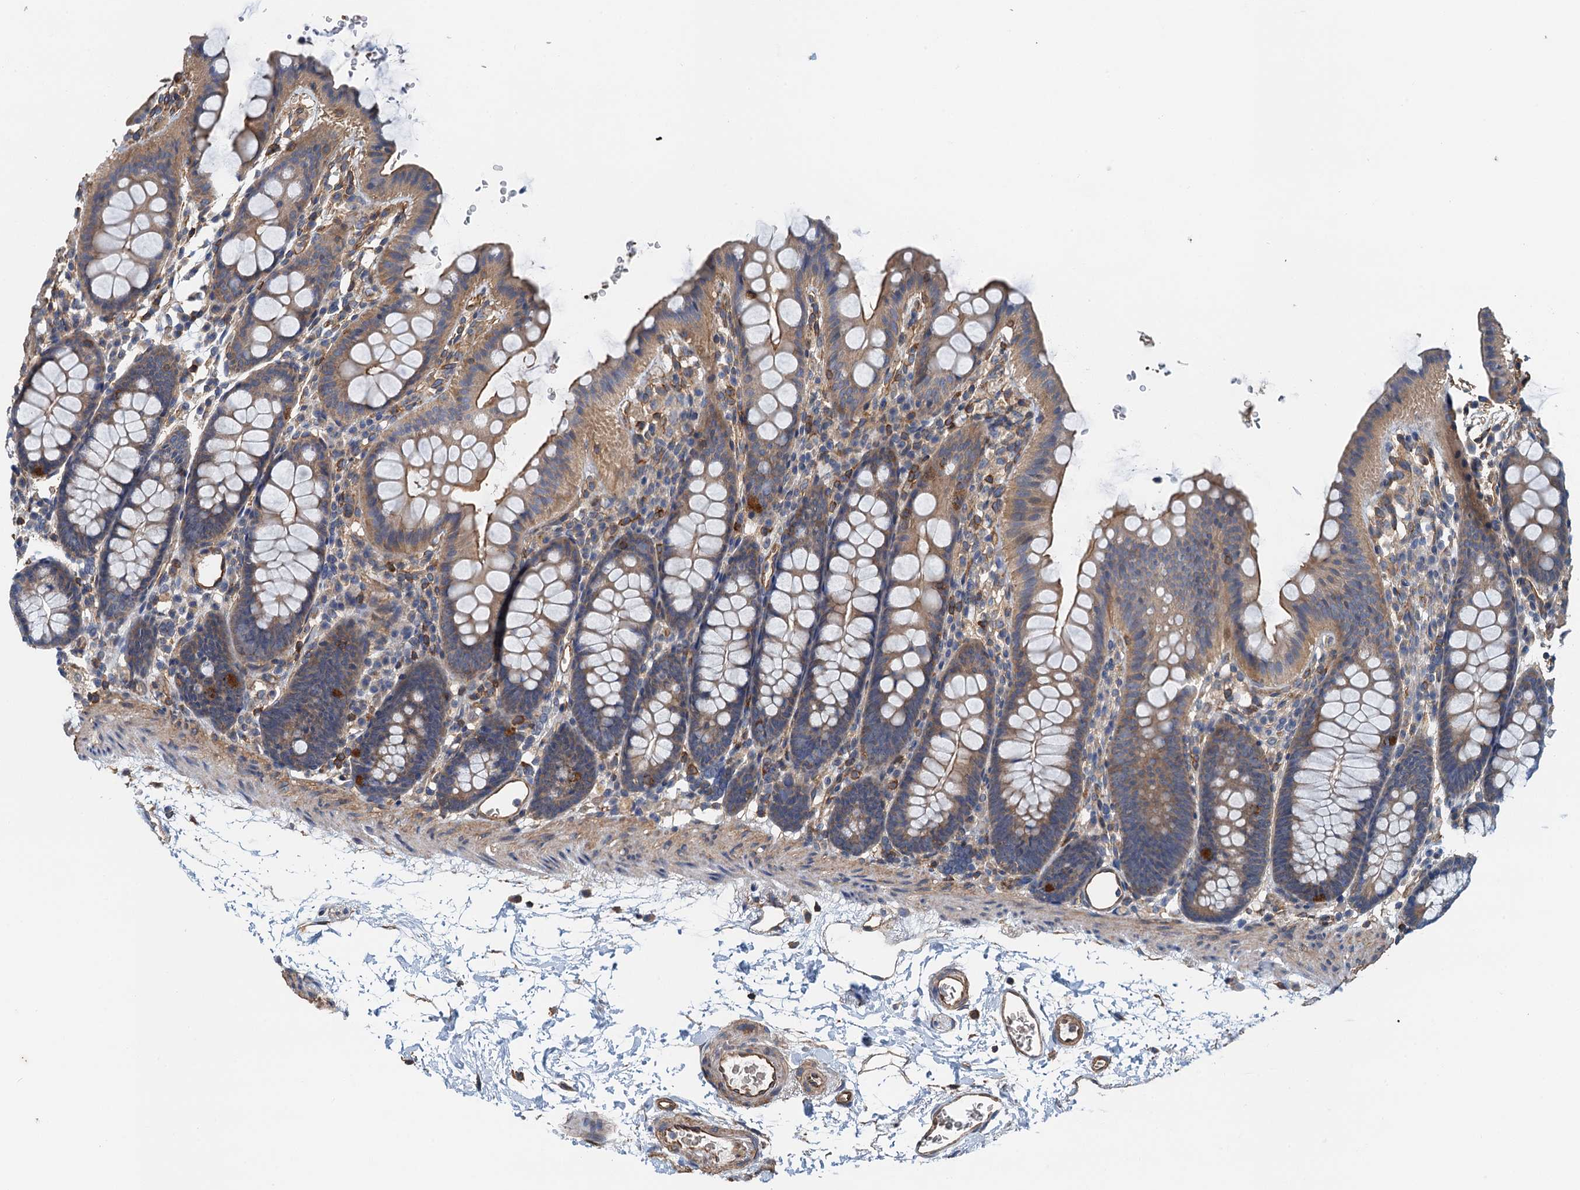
{"staining": {"intensity": "moderate", "quantity": ">75%", "location": "cytoplasmic/membranous"}, "tissue": "colon", "cell_type": "Endothelial cells", "image_type": "normal", "snomed": [{"axis": "morphology", "description": "Normal tissue, NOS"}, {"axis": "topography", "description": "Colon"}], "caption": "Normal colon exhibits moderate cytoplasmic/membranous positivity in about >75% of endothelial cells (DAB IHC, brown staining for protein, blue staining for nuclei)..", "gene": "ROGDI", "patient": {"sex": "male", "age": 75}}